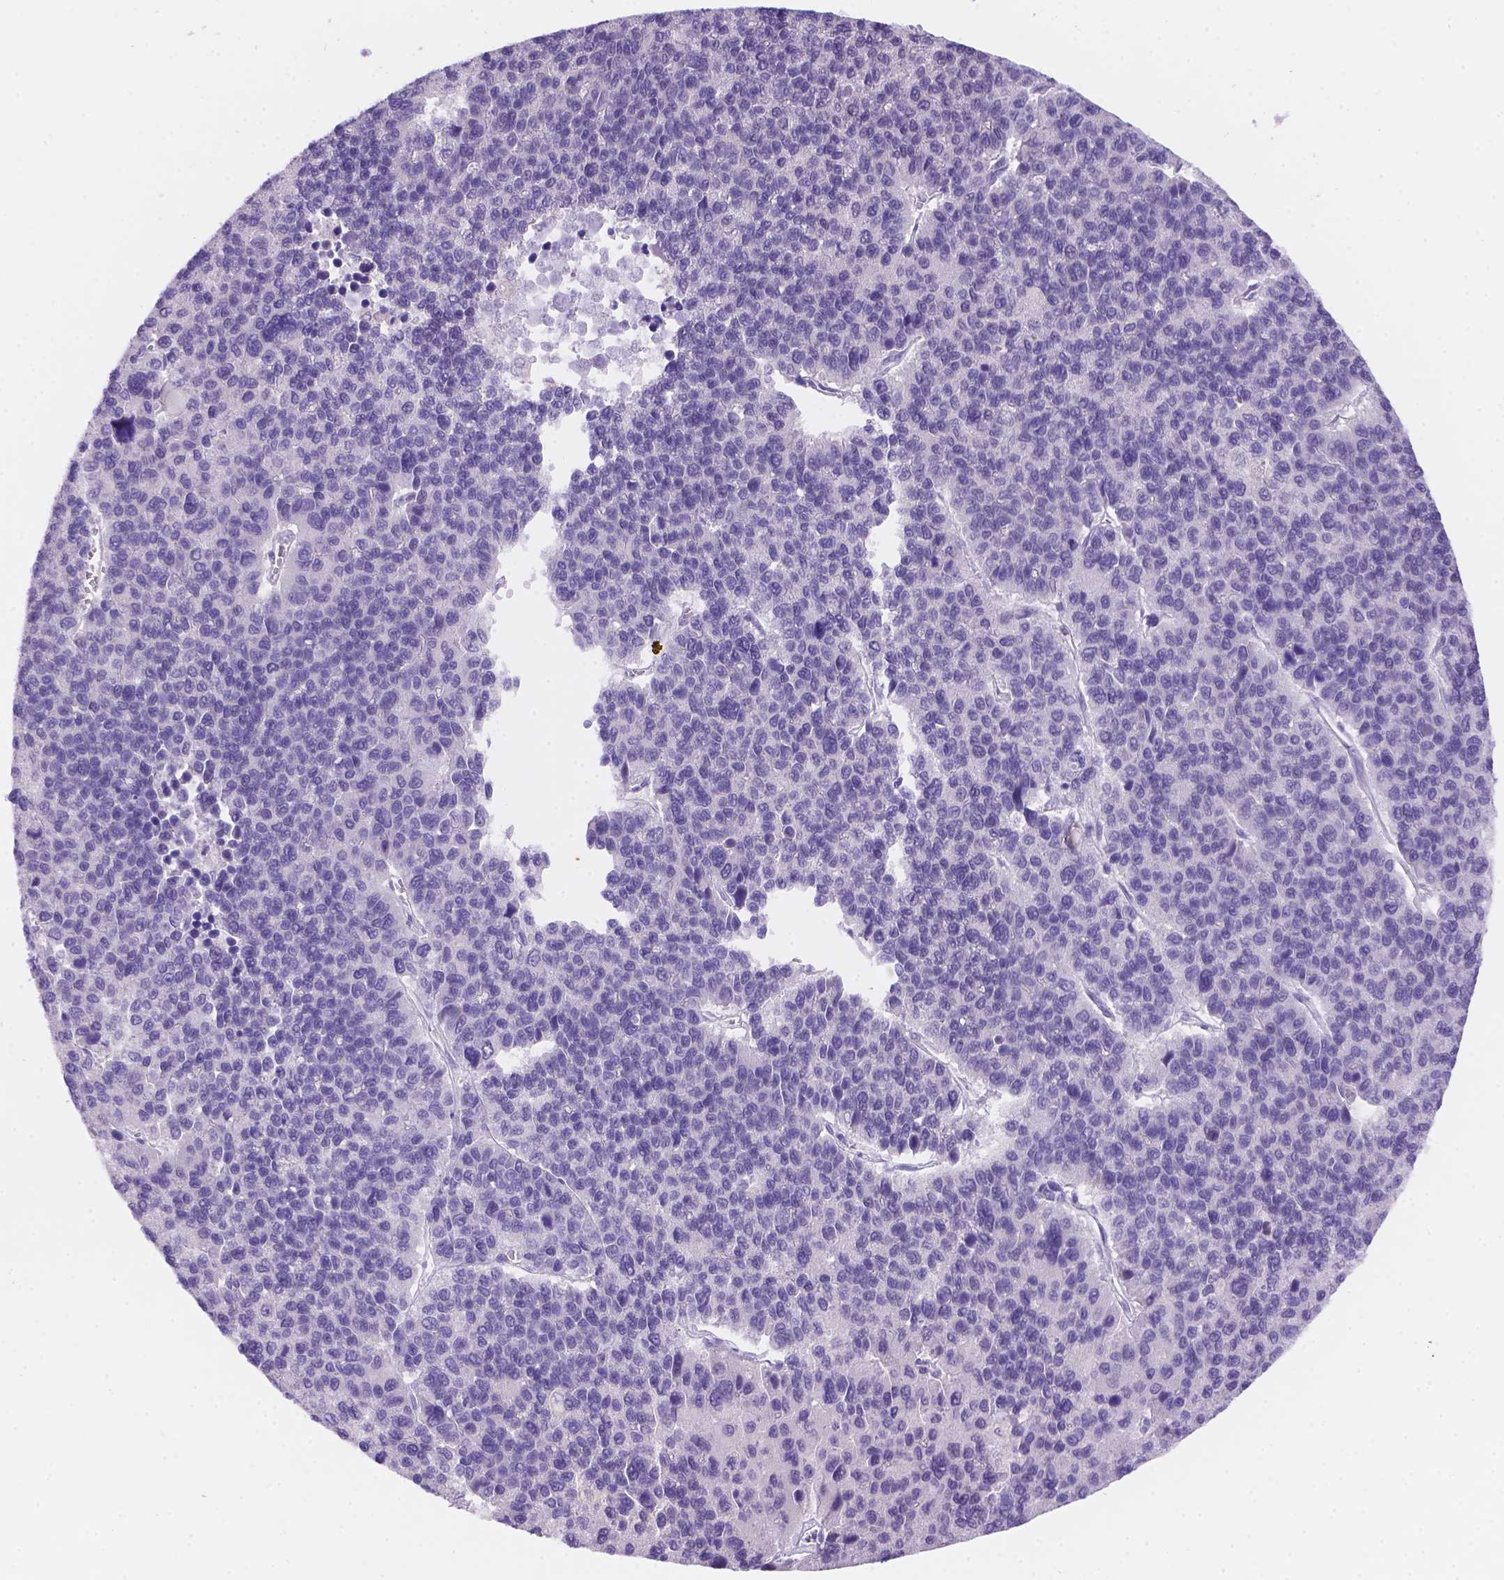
{"staining": {"intensity": "negative", "quantity": "none", "location": "none"}, "tissue": "liver cancer", "cell_type": "Tumor cells", "image_type": "cancer", "snomed": [{"axis": "morphology", "description": "Carcinoma, Hepatocellular, NOS"}, {"axis": "topography", "description": "Liver"}], "caption": "An IHC histopathology image of hepatocellular carcinoma (liver) is shown. There is no staining in tumor cells of hepatocellular carcinoma (liver).", "gene": "NXPE2", "patient": {"sex": "female", "age": 41}}